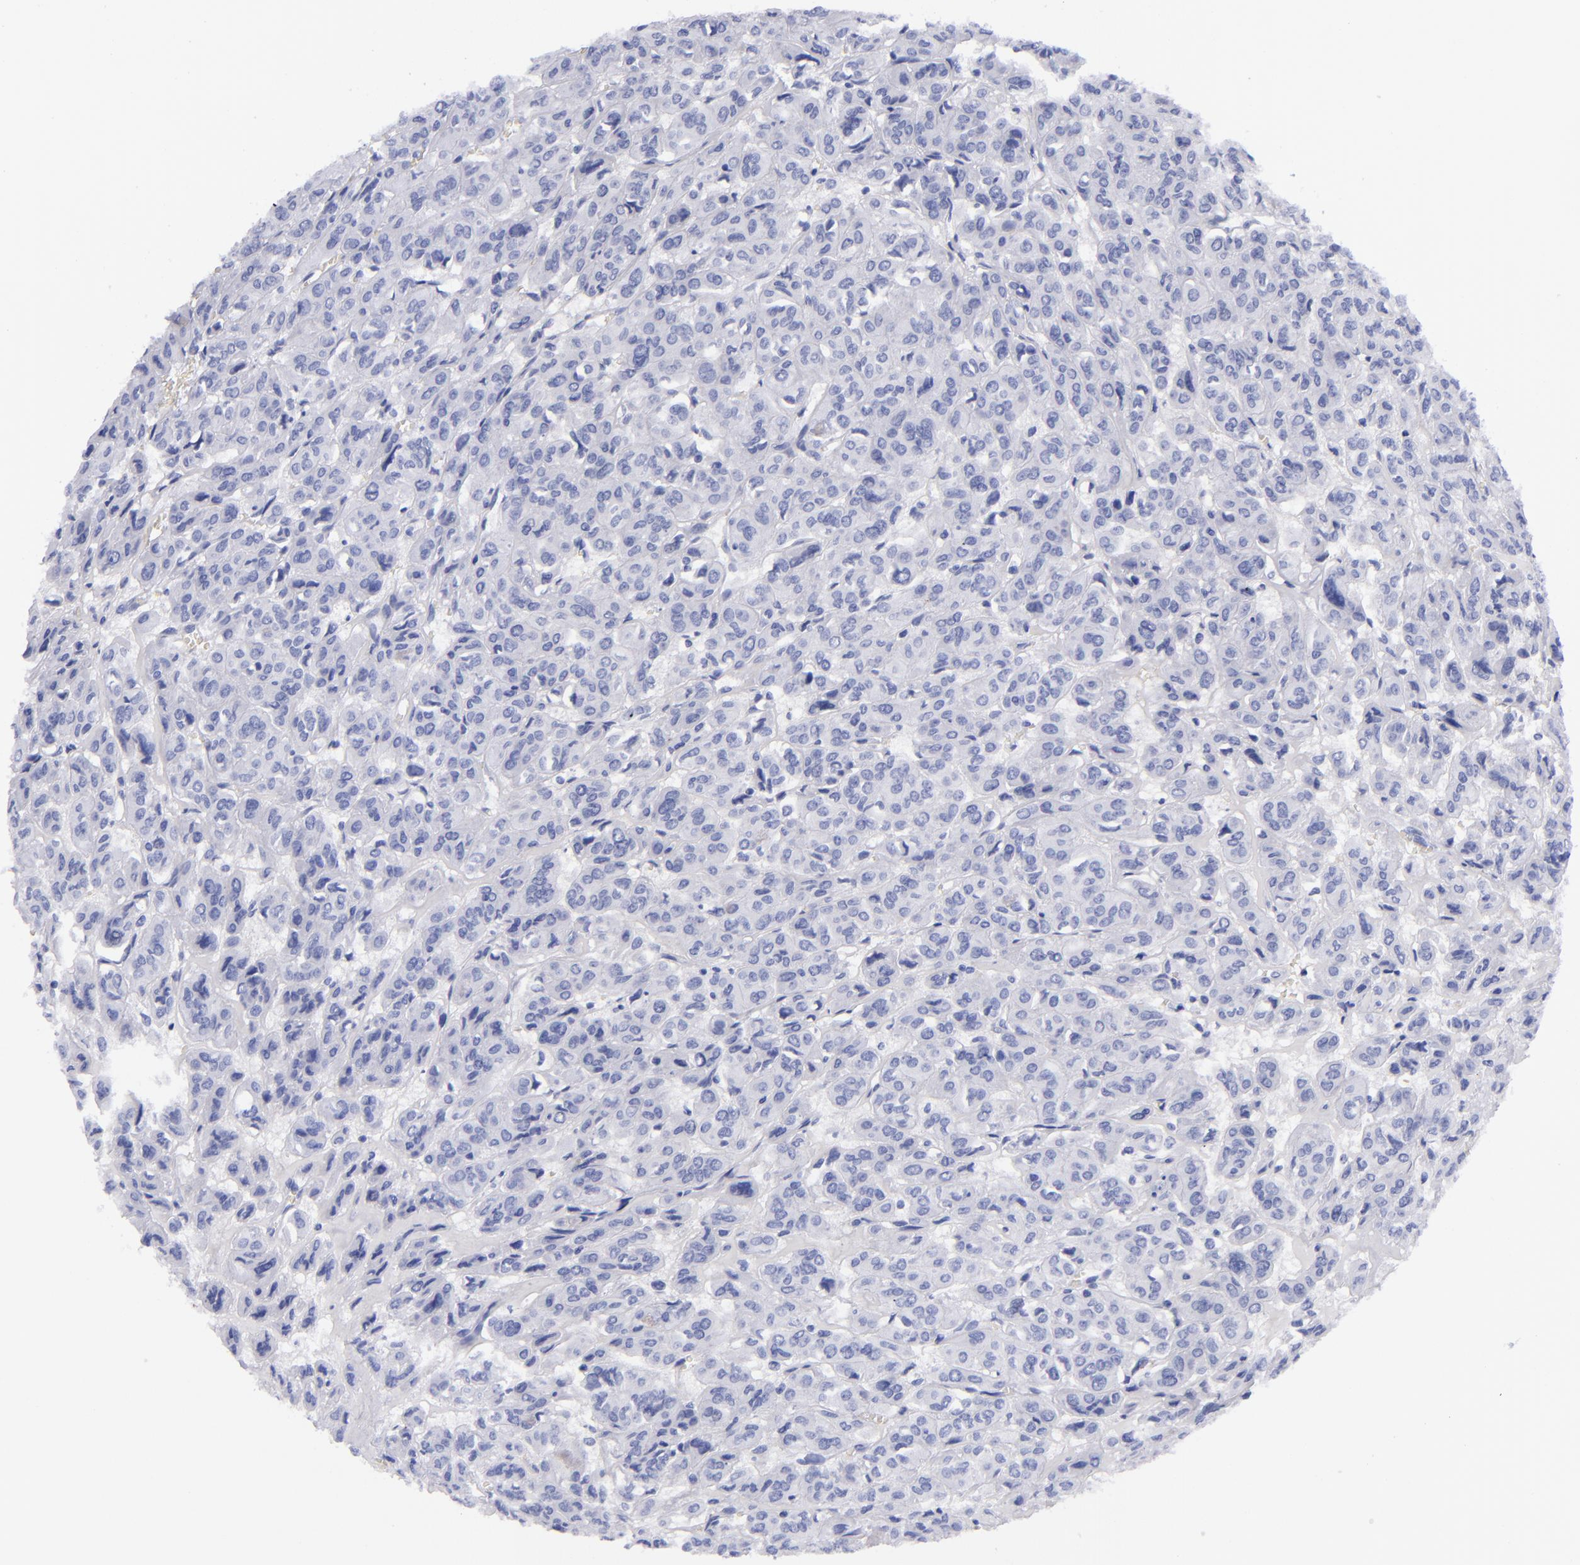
{"staining": {"intensity": "negative", "quantity": "none", "location": "none"}, "tissue": "thyroid cancer", "cell_type": "Tumor cells", "image_type": "cancer", "snomed": [{"axis": "morphology", "description": "Follicular adenoma carcinoma, NOS"}, {"axis": "topography", "description": "Thyroid gland"}], "caption": "A histopathology image of human thyroid cancer (follicular adenoma carcinoma) is negative for staining in tumor cells. The staining was performed using DAB to visualize the protein expression in brown, while the nuclei were stained in blue with hematoxylin (Magnification: 20x).", "gene": "MCM7", "patient": {"sex": "female", "age": 71}}